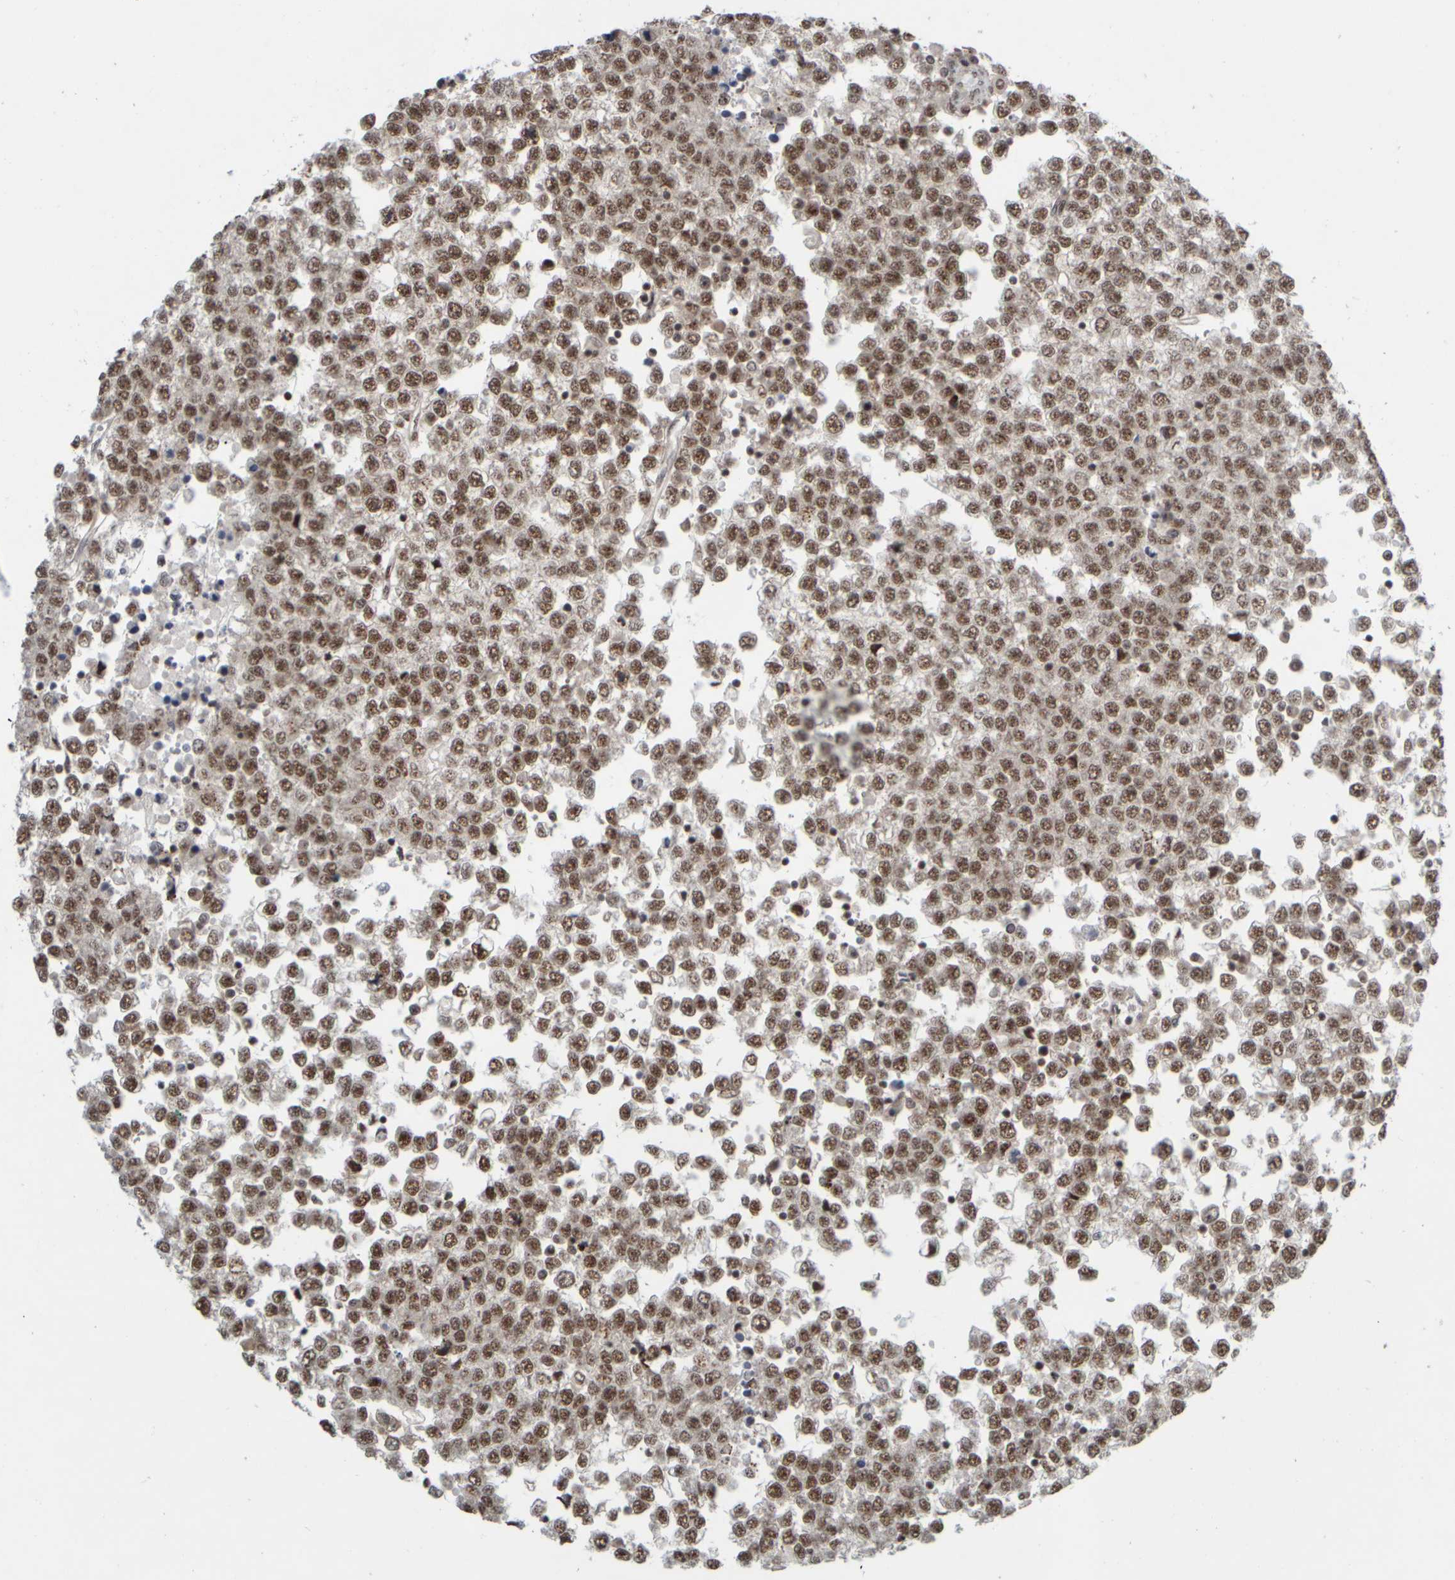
{"staining": {"intensity": "moderate", "quantity": ">75%", "location": "nuclear"}, "tissue": "testis cancer", "cell_type": "Tumor cells", "image_type": "cancer", "snomed": [{"axis": "morphology", "description": "Seminoma, NOS"}, {"axis": "topography", "description": "Testis"}], "caption": "DAB immunohistochemical staining of human testis cancer displays moderate nuclear protein expression in about >75% of tumor cells.", "gene": "SYNRG", "patient": {"sex": "male", "age": 65}}